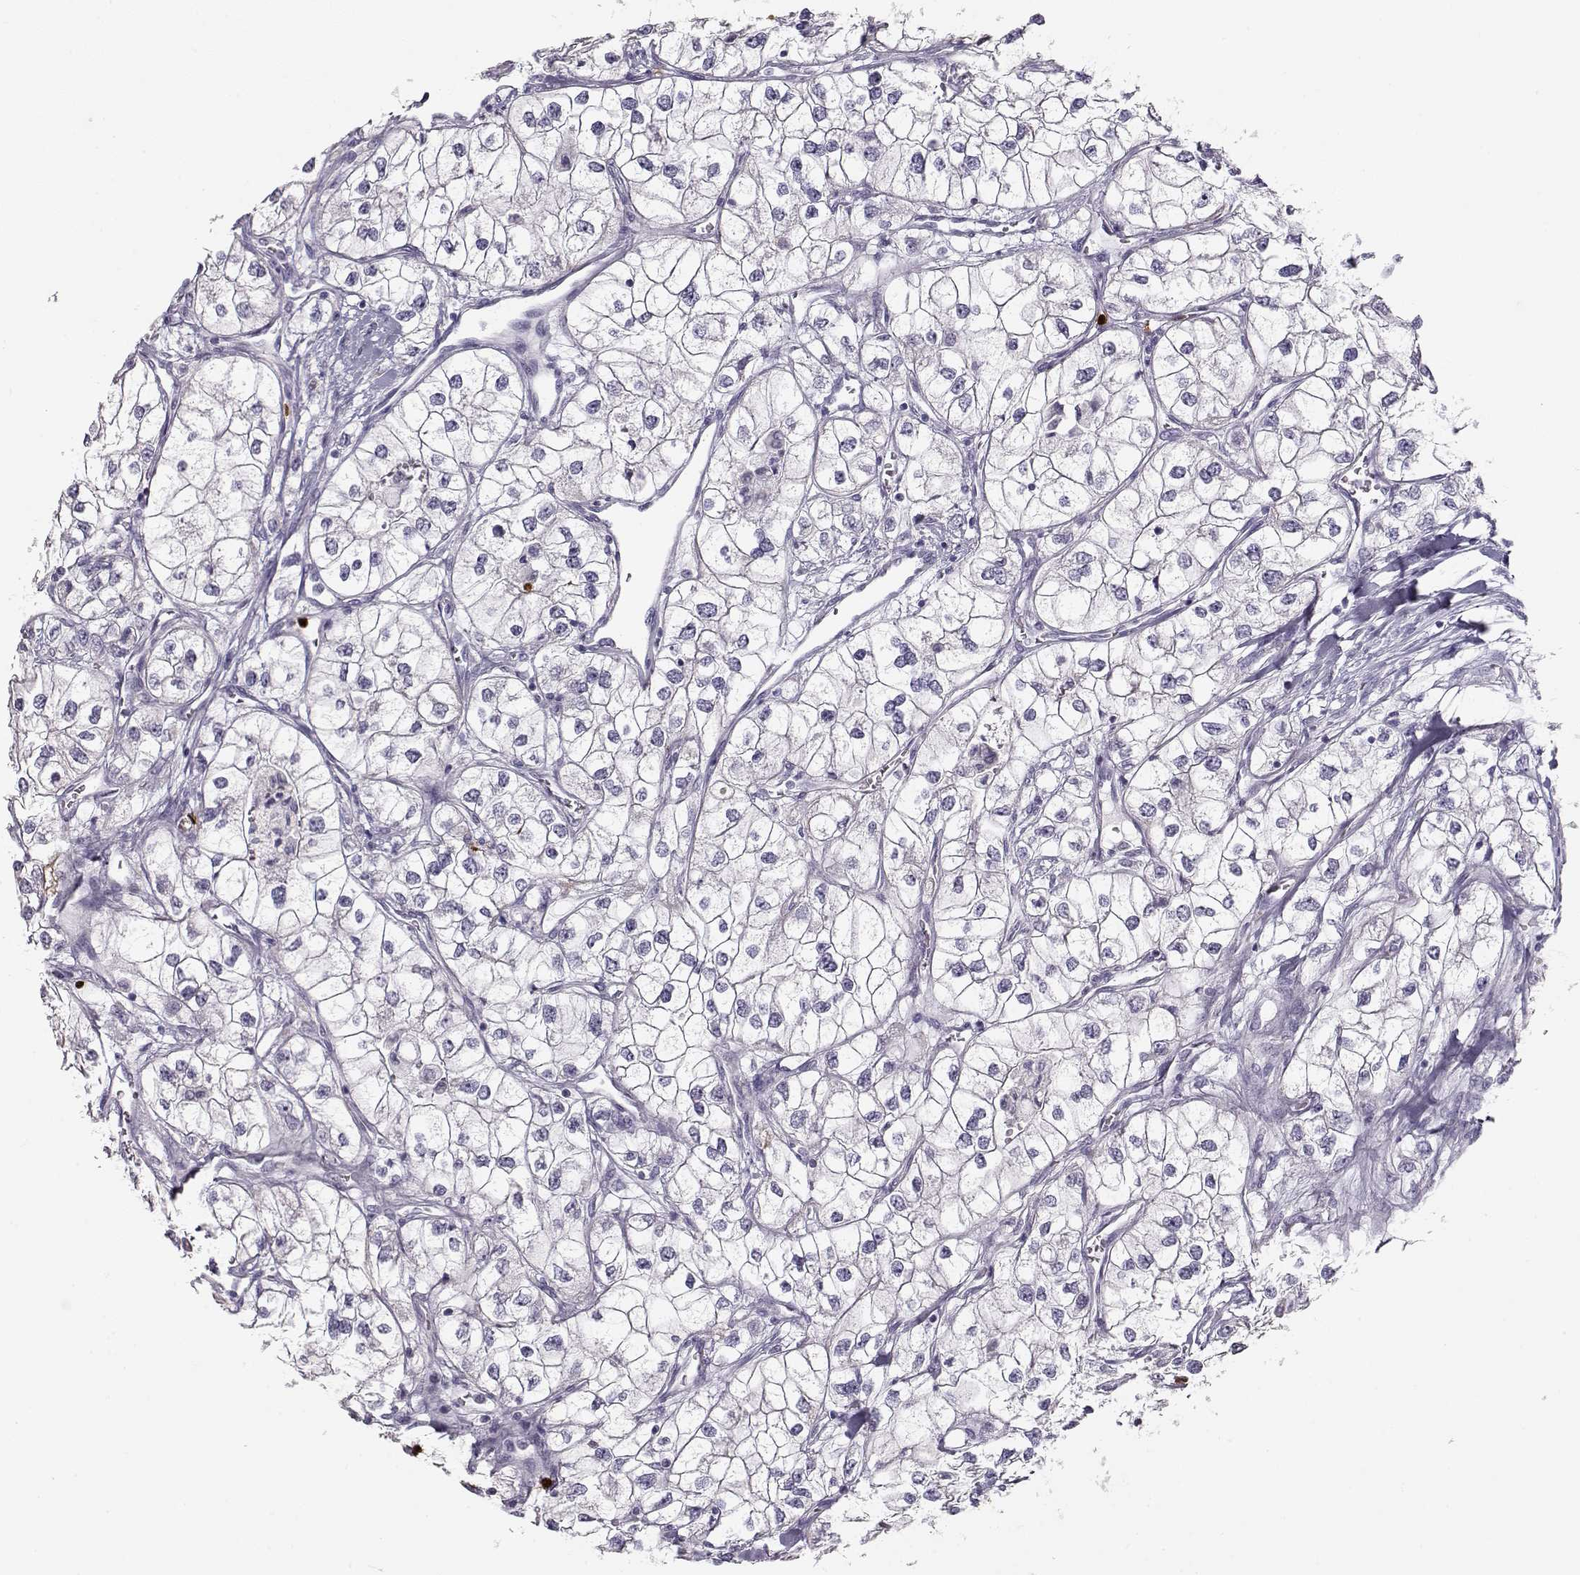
{"staining": {"intensity": "negative", "quantity": "none", "location": "none"}, "tissue": "renal cancer", "cell_type": "Tumor cells", "image_type": "cancer", "snomed": [{"axis": "morphology", "description": "Adenocarcinoma, NOS"}, {"axis": "topography", "description": "Kidney"}], "caption": "This is an IHC photomicrograph of human renal cancer (adenocarcinoma). There is no positivity in tumor cells.", "gene": "S100B", "patient": {"sex": "male", "age": 59}}